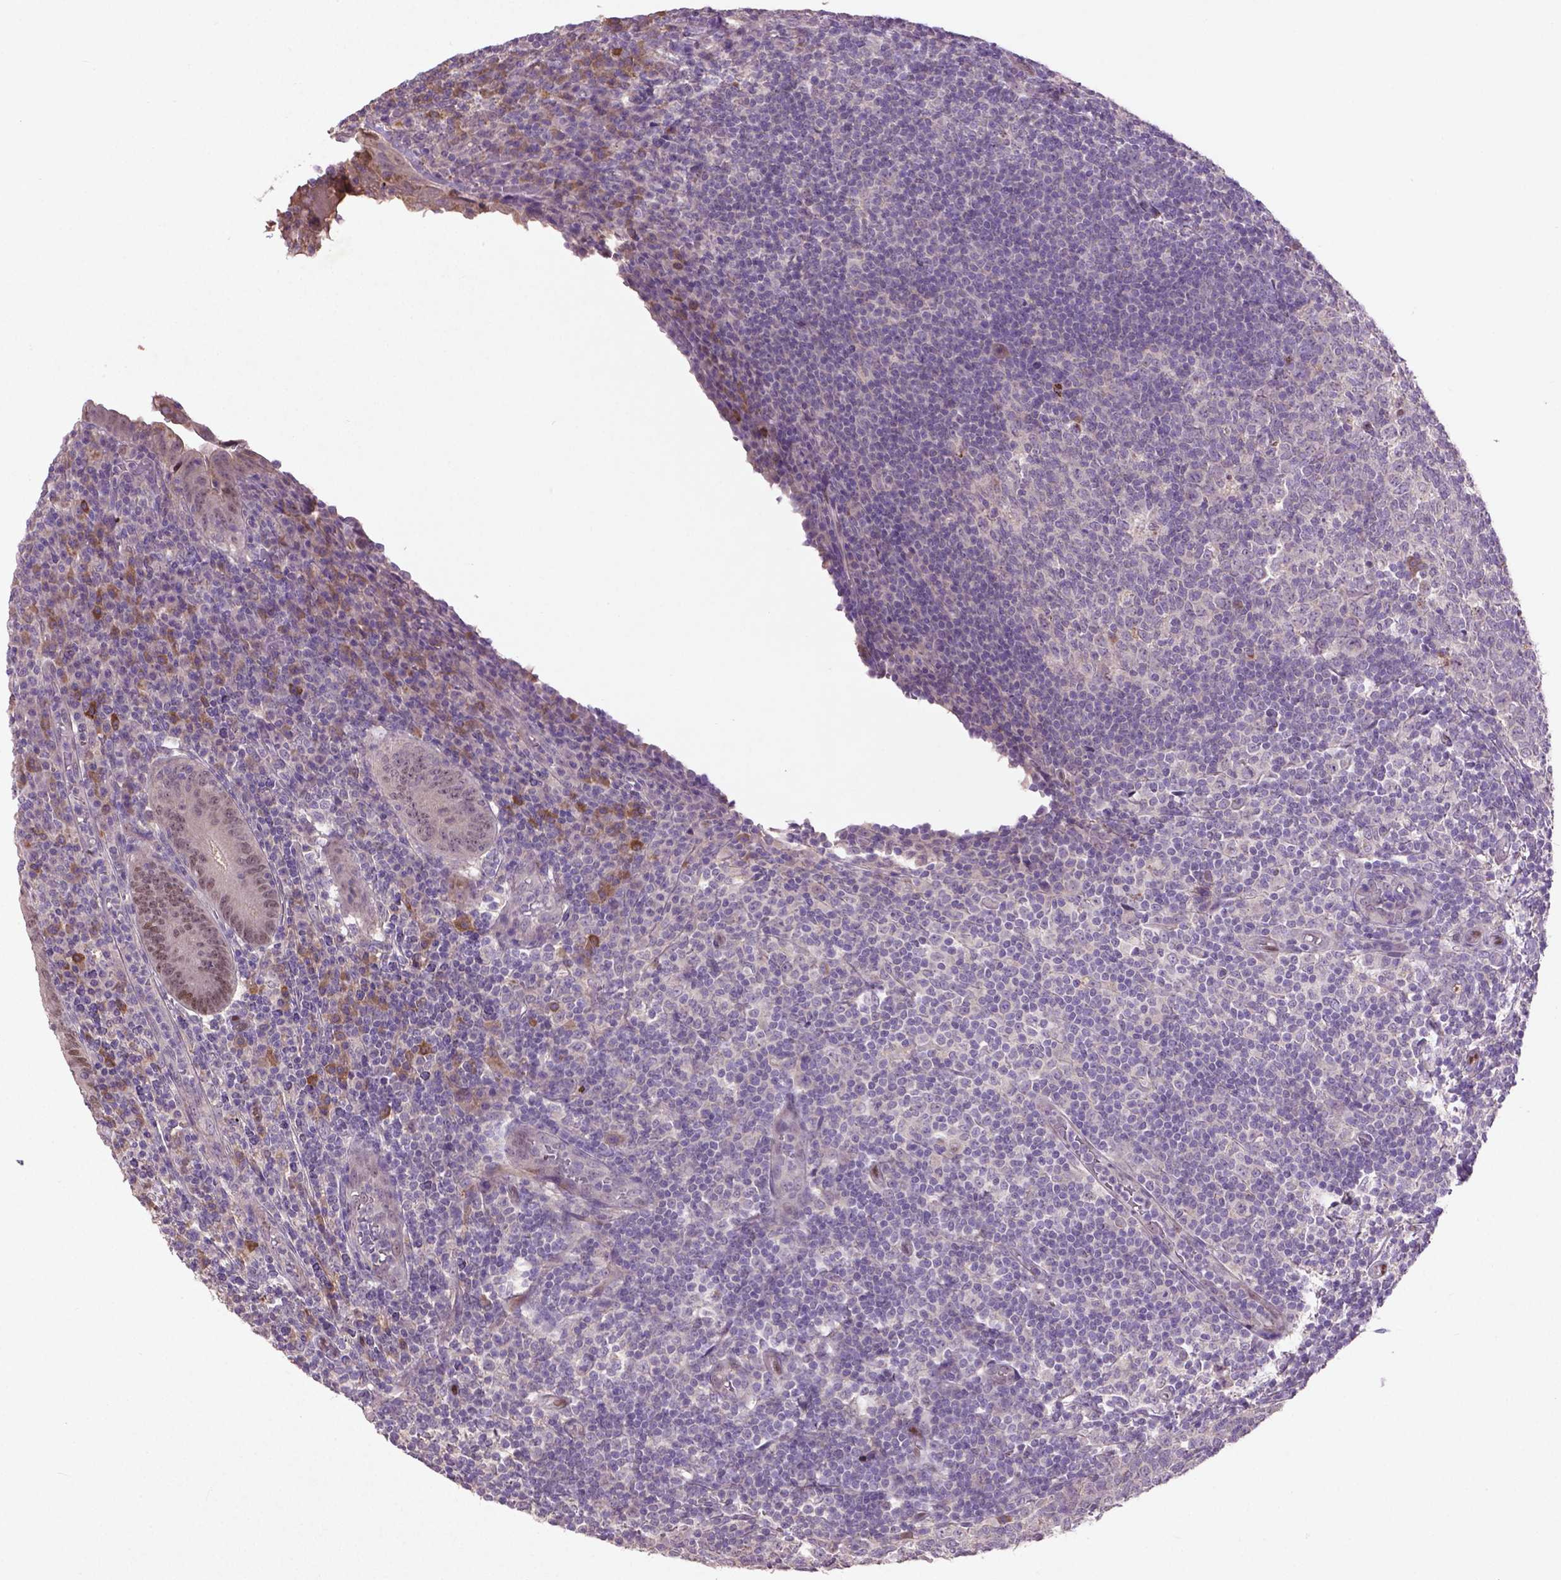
{"staining": {"intensity": "strong", "quantity": "25%-75%", "location": "nuclear"}, "tissue": "appendix", "cell_type": "Glandular cells", "image_type": "normal", "snomed": [{"axis": "morphology", "description": "Normal tissue, NOS"}, {"axis": "topography", "description": "Appendix"}], "caption": "A brown stain labels strong nuclear expression of a protein in glandular cells of benign human appendix.", "gene": "SOX17", "patient": {"sex": "male", "age": 18}}